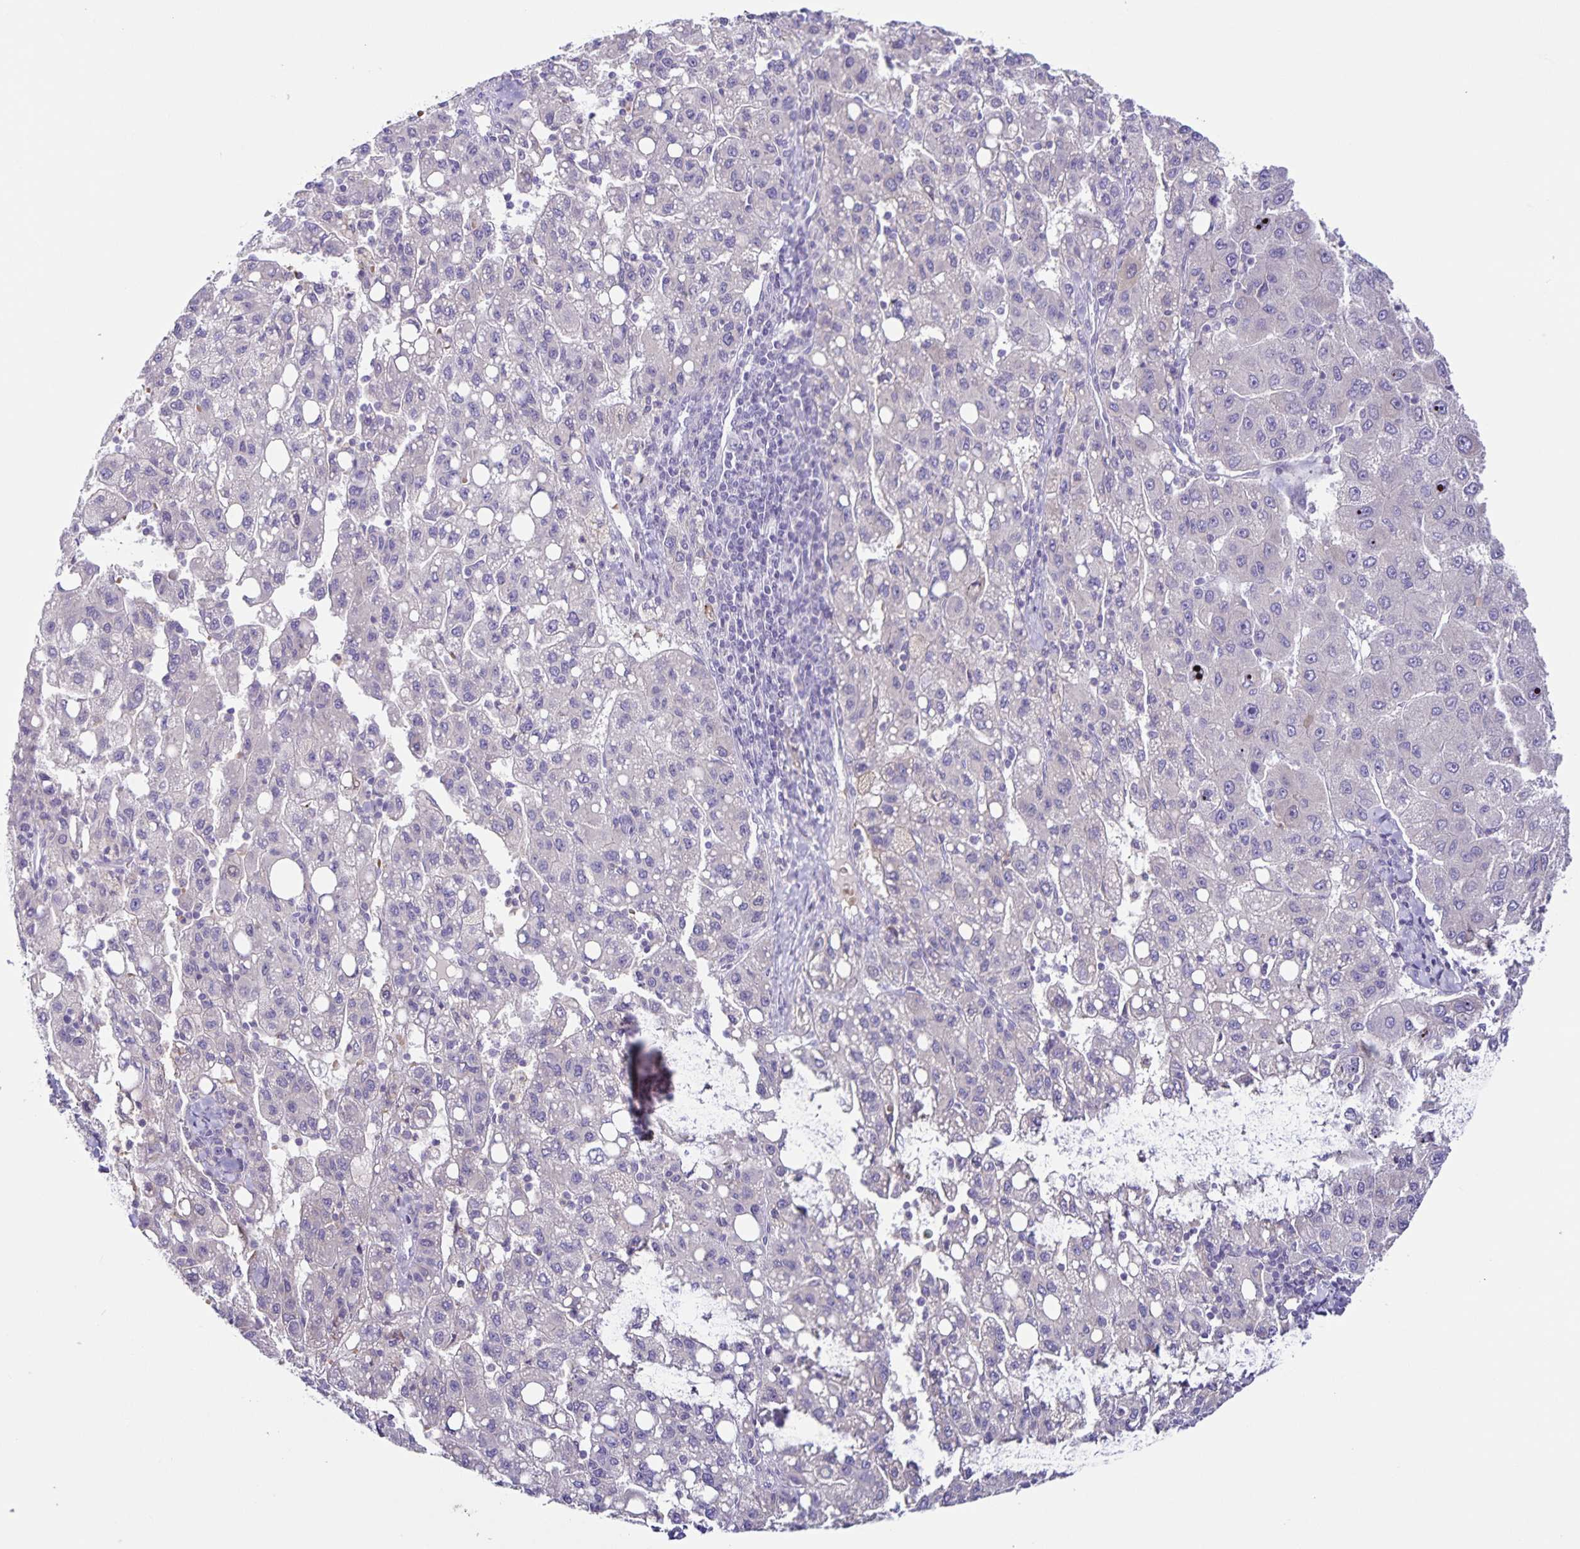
{"staining": {"intensity": "negative", "quantity": "none", "location": "none"}, "tissue": "liver cancer", "cell_type": "Tumor cells", "image_type": "cancer", "snomed": [{"axis": "morphology", "description": "Carcinoma, Hepatocellular, NOS"}, {"axis": "topography", "description": "Liver"}], "caption": "Immunohistochemistry (IHC) histopathology image of human liver cancer (hepatocellular carcinoma) stained for a protein (brown), which shows no staining in tumor cells.", "gene": "STPG4", "patient": {"sex": "female", "age": 82}}